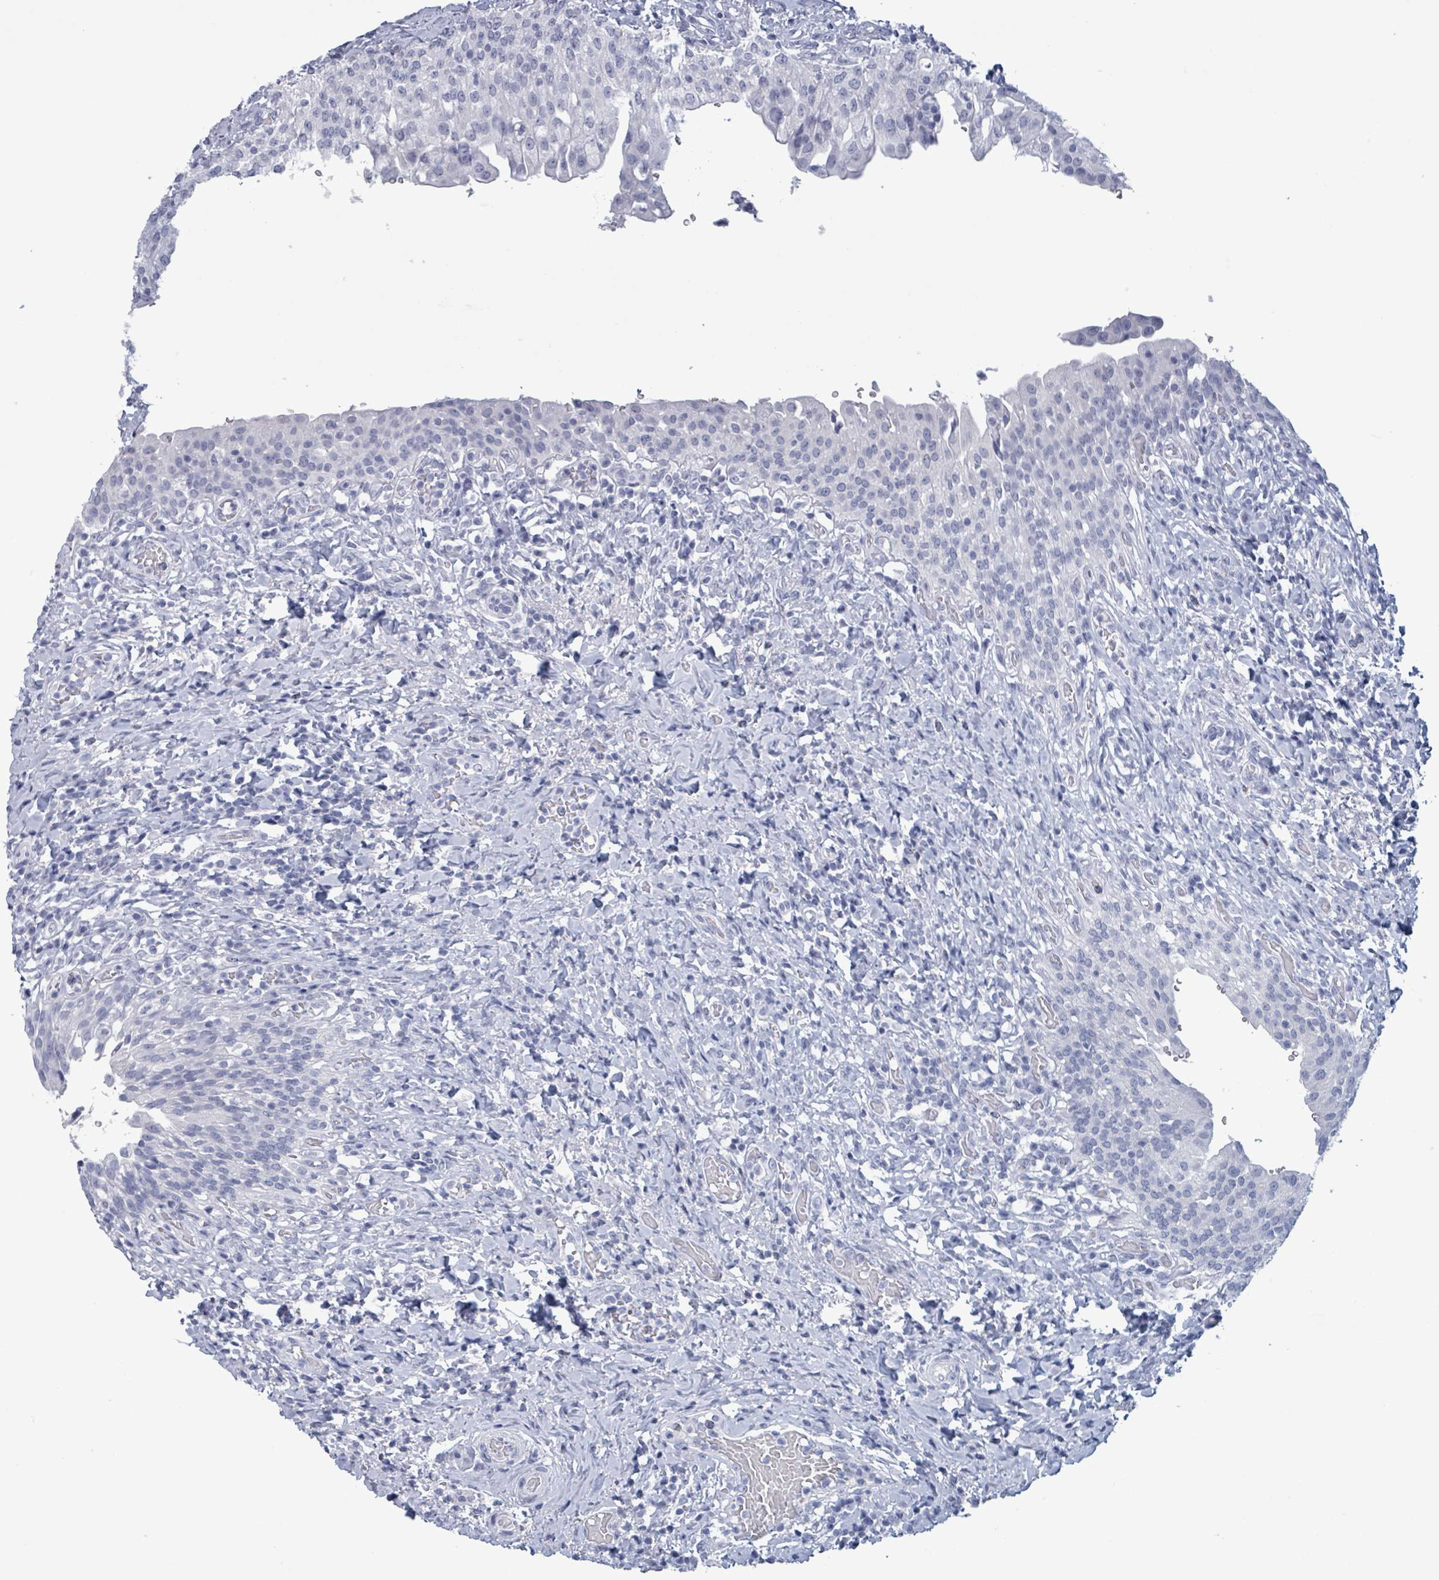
{"staining": {"intensity": "negative", "quantity": "none", "location": "none"}, "tissue": "urinary bladder", "cell_type": "Urothelial cells", "image_type": "normal", "snomed": [{"axis": "morphology", "description": "Normal tissue, NOS"}, {"axis": "morphology", "description": "Inflammation, NOS"}, {"axis": "topography", "description": "Urinary bladder"}], "caption": "Protein analysis of normal urinary bladder reveals no significant expression in urothelial cells.", "gene": "NKX2", "patient": {"sex": "male", "age": 64}}